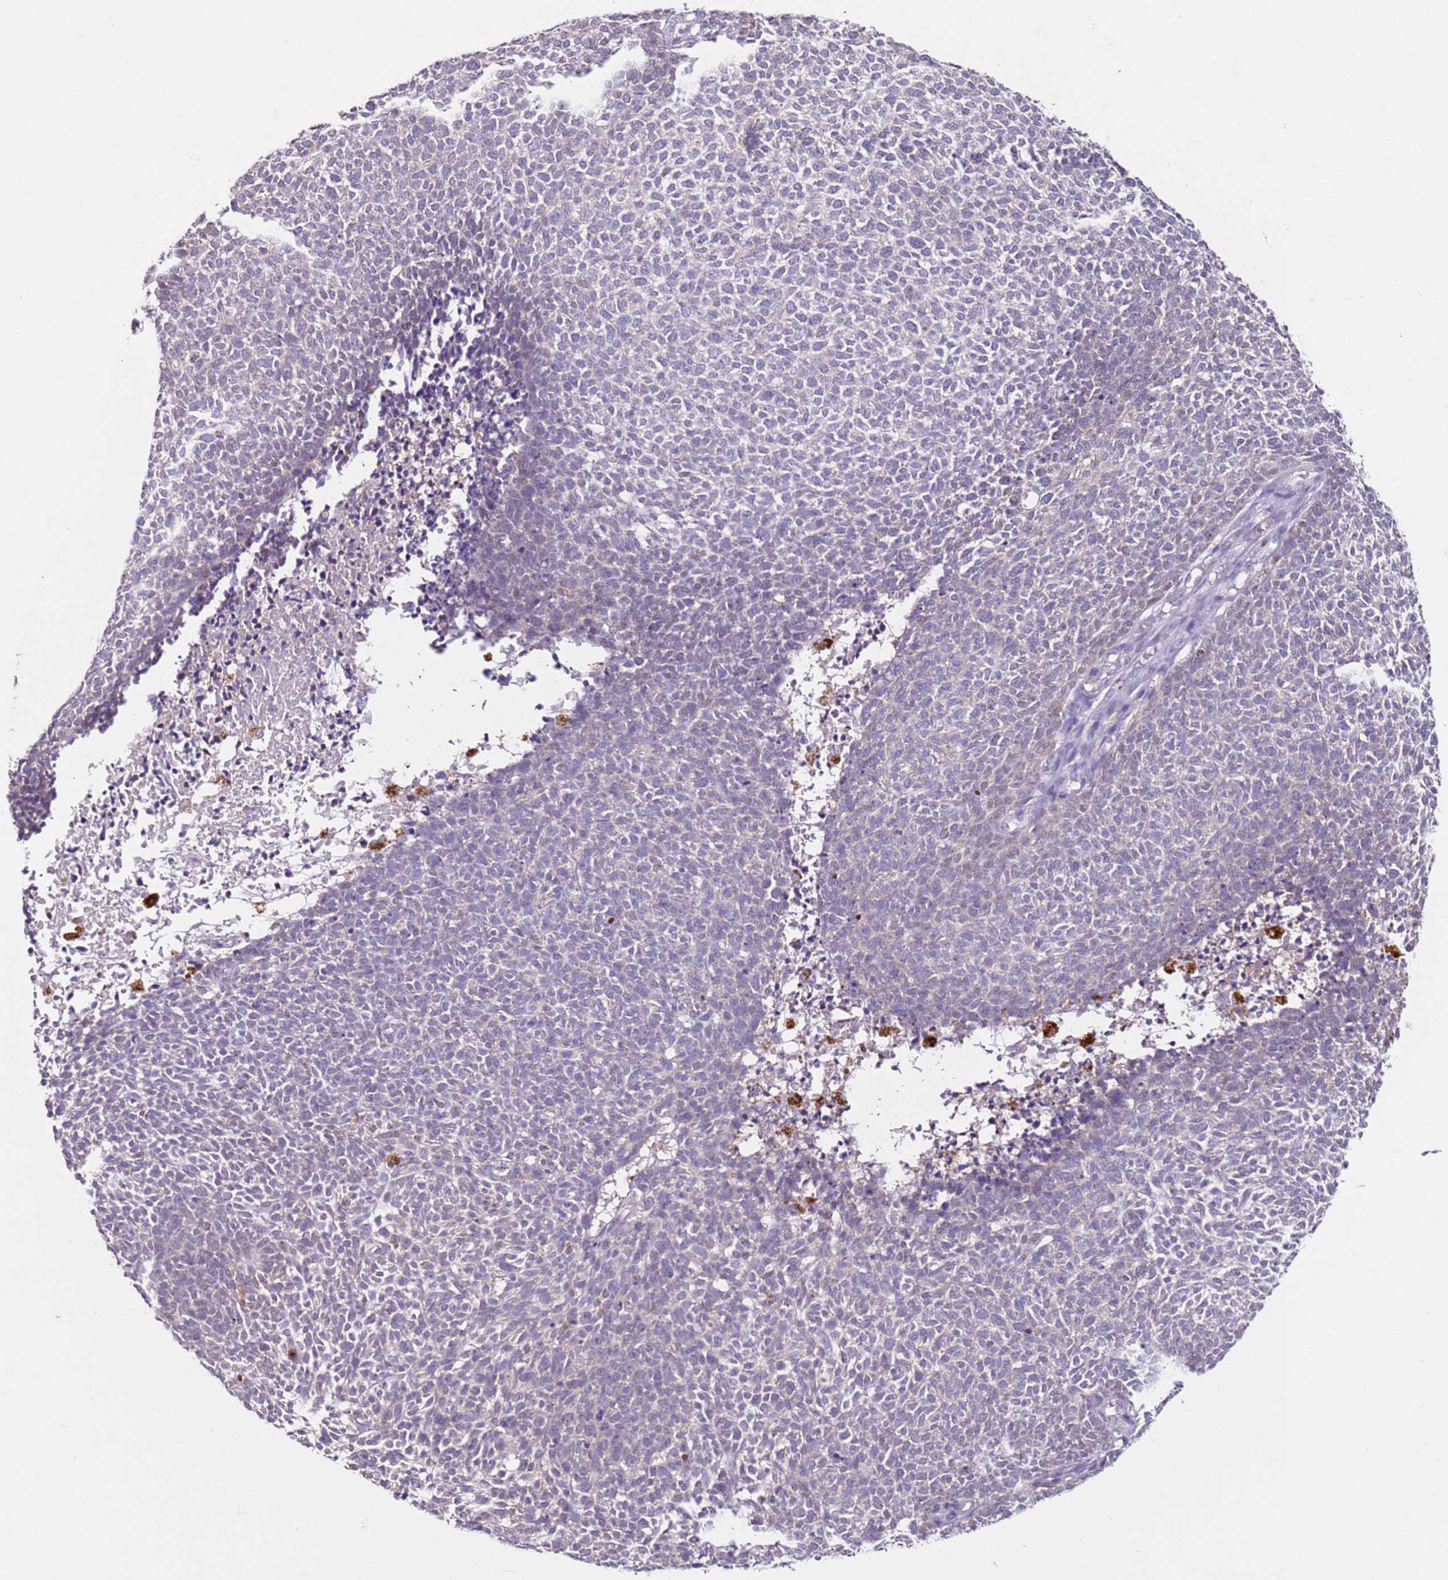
{"staining": {"intensity": "negative", "quantity": "none", "location": "none"}, "tissue": "skin cancer", "cell_type": "Tumor cells", "image_type": "cancer", "snomed": [{"axis": "morphology", "description": "Basal cell carcinoma"}, {"axis": "topography", "description": "Skin"}], "caption": "Immunohistochemical staining of basal cell carcinoma (skin) shows no significant positivity in tumor cells.", "gene": "MDH1", "patient": {"sex": "female", "age": 84}}